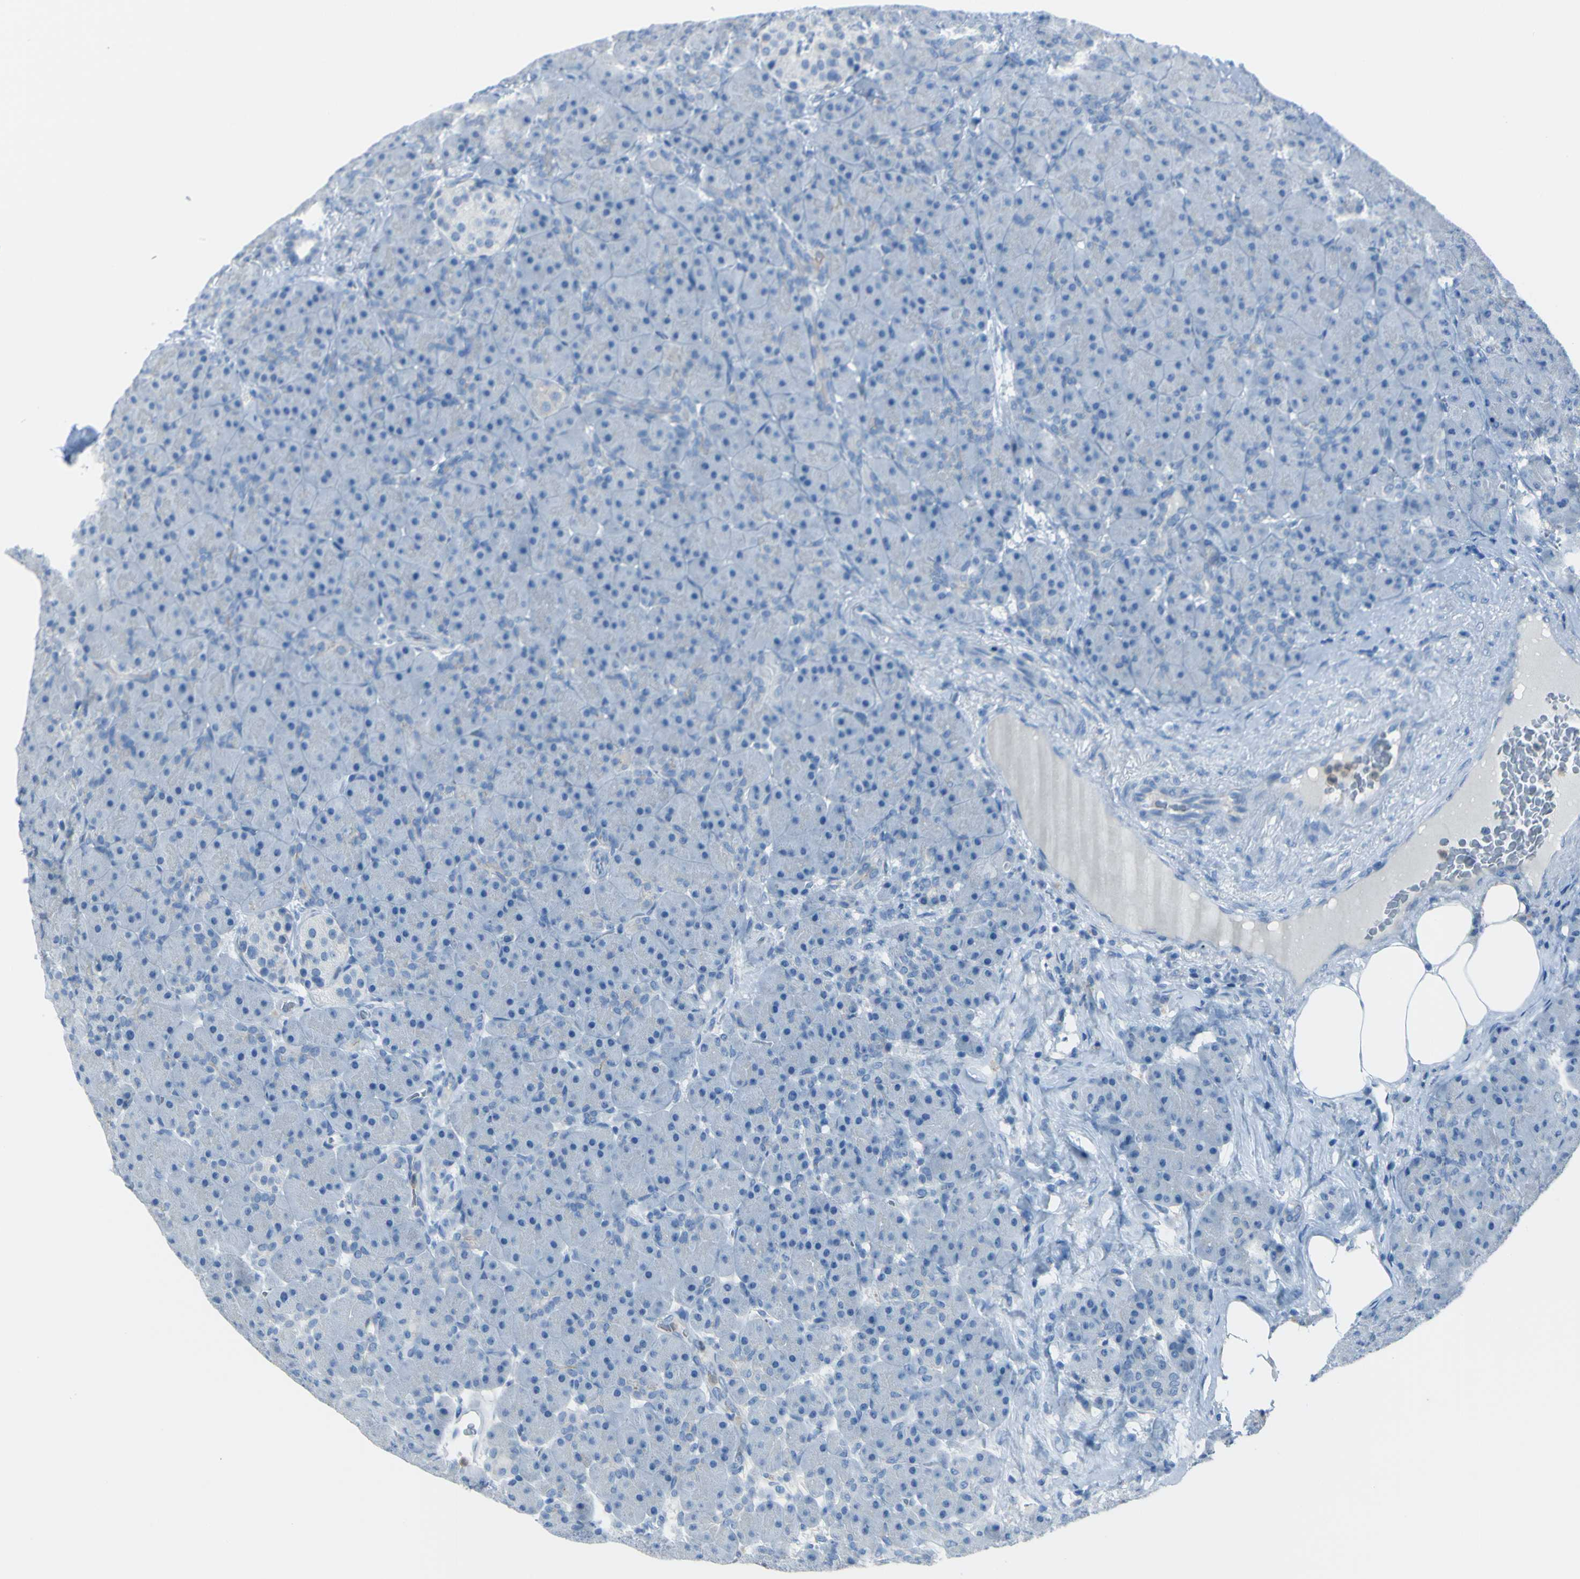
{"staining": {"intensity": "negative", "quantity": "none", "location": "none"}, "tissue": "pancreas", "cell_type": "Exocrine glandular cells", "image_type": "normal", "snomed": [{"axis": "morphology", "description": "Normal tissue, NOS"}, {"axis": "topography", "description": "Pancreas"}], "caption": "Immunohistochemistry image of normal human pancreas stained for a protein (brown), which displays no staining in exocrine glandular cells.", "gene": "ZNF557", "patient": {"sex": "male", "age": 66}}